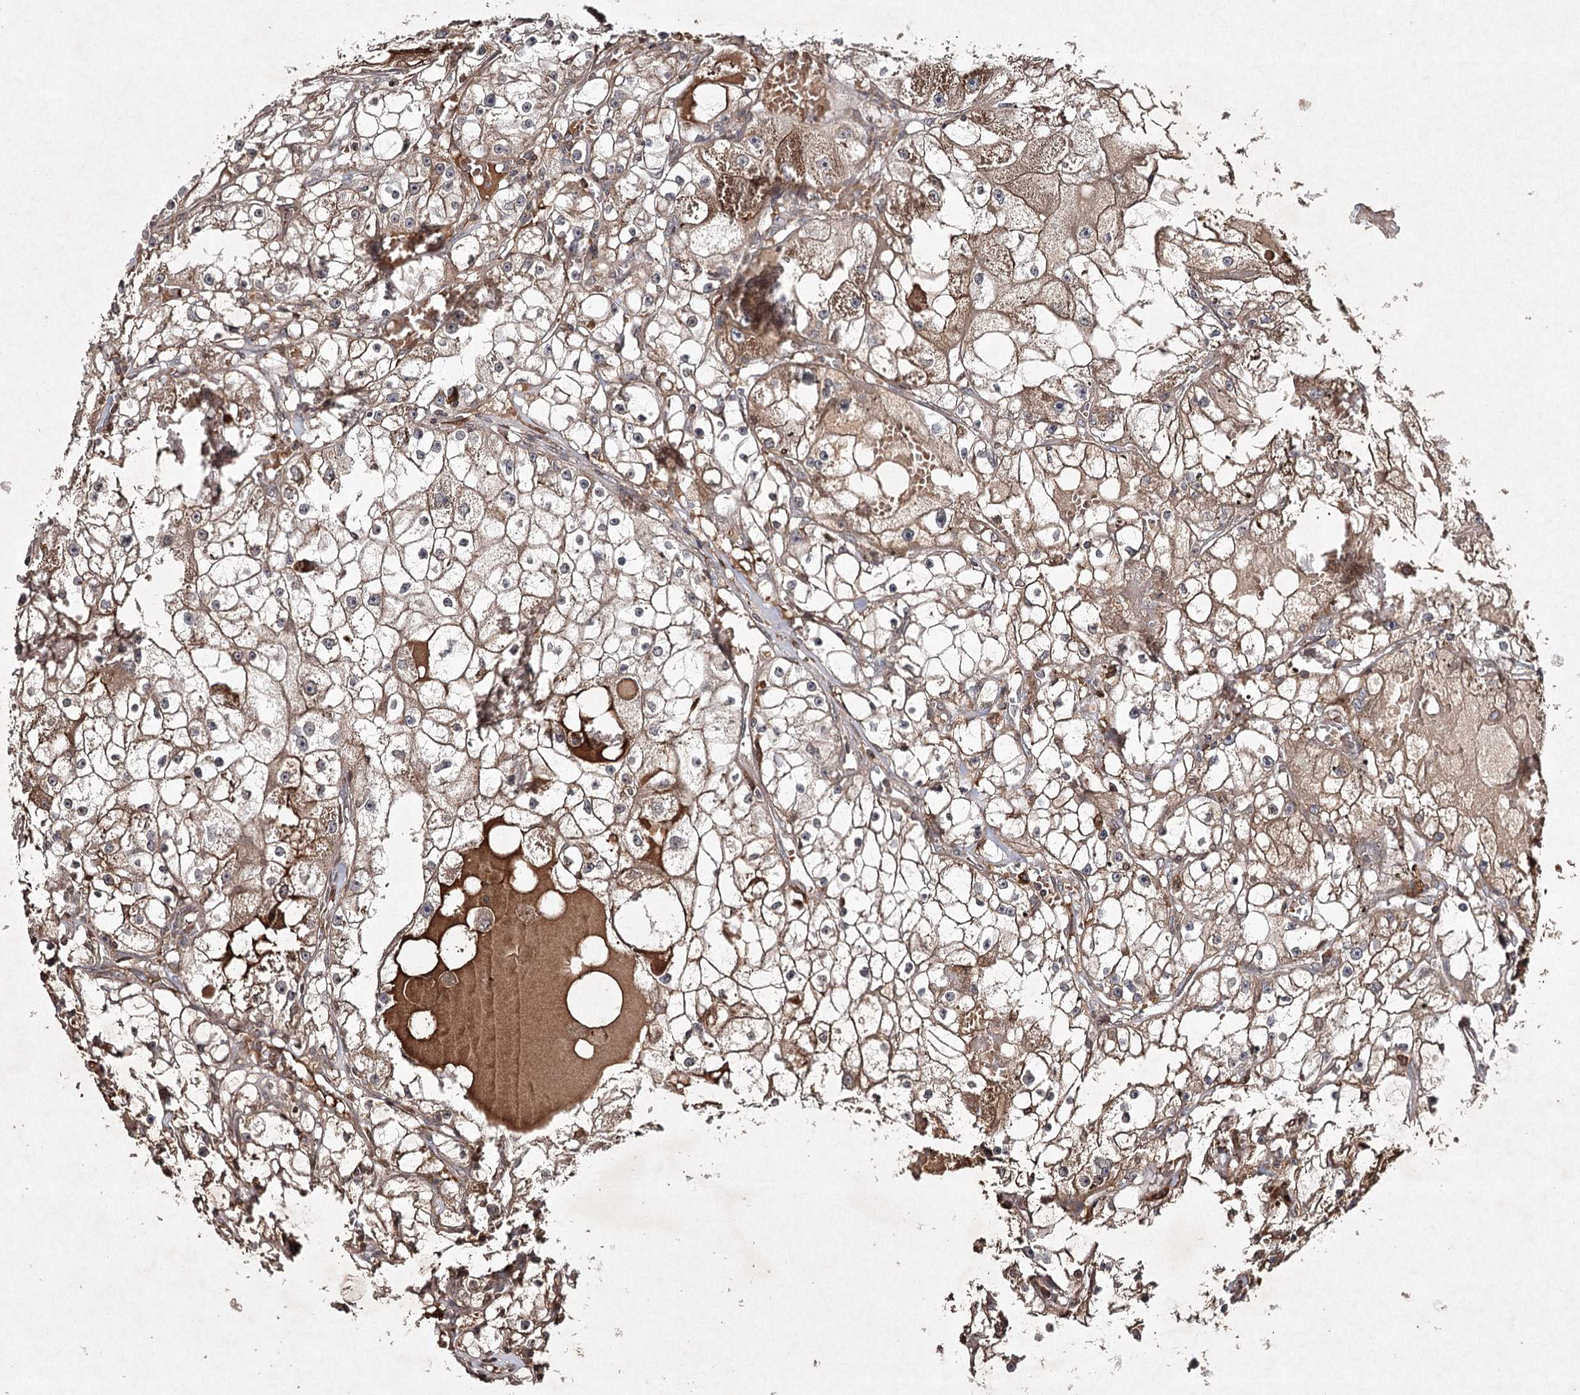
{"staining": {"intensity": "moderate", "quantity": "25%-75%", "location": "cytoplasmic/membranous"}, "tissue": "renal cancer", "cell_type": "Tumor cells", "image_type": "cancer", "snomed": [{"axis": "morphology", "description": "Adenocarcinoma, NOS"}, {"axis": "topography", "description": "Kidney"}], "caption": "About 25%-75% of tumor cells in renal cancer display moderate cytoplasmic/membranous protein expression as visualized by brown immunohistochemical staining.", "gene": "CYP2B6", "patient": {"sex": "male", "age": 56}}